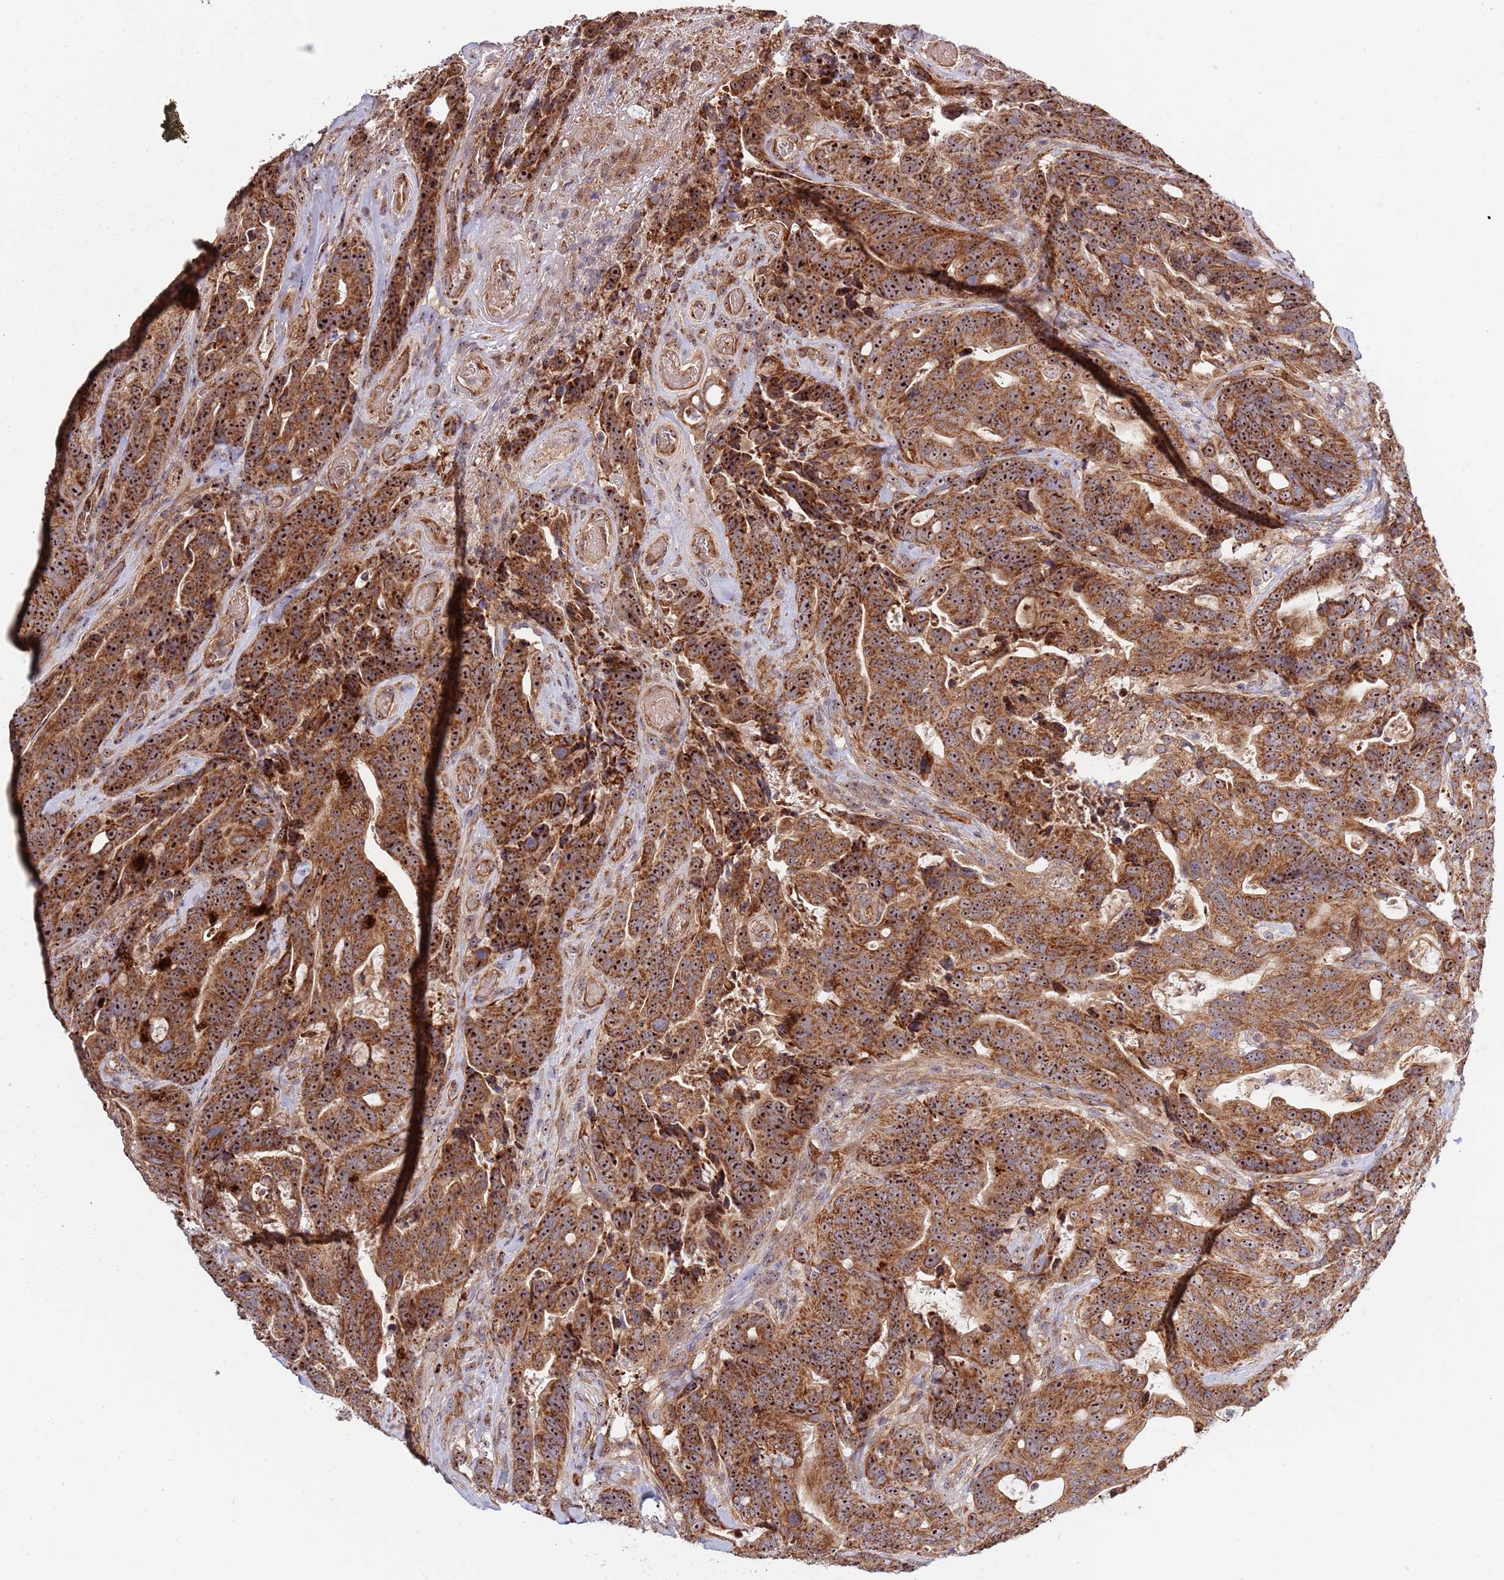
{"staining": {"intensity": "strong", "quantity": ">75%", "location": "cytoplasmic/membranous,nuclear"}, "tissue": "colorectal cancer", "cell_type": "Tumor cells", "image_type": "cancer", "snomed": [{"axis": "morphology", "description": "Adenocarcinoma, NOS"}, {"axis": "topography", "description": "Colon"}], "caption": "Immunohistochemistry of human adenocarcinoma (colorectal) reveals high levels of strong cytoplasmic/membranous and nuclear expression in approximately >75% of tumor cells.", "gene": "DCHS1", "patient": {"sex": "female", "age": 82}}